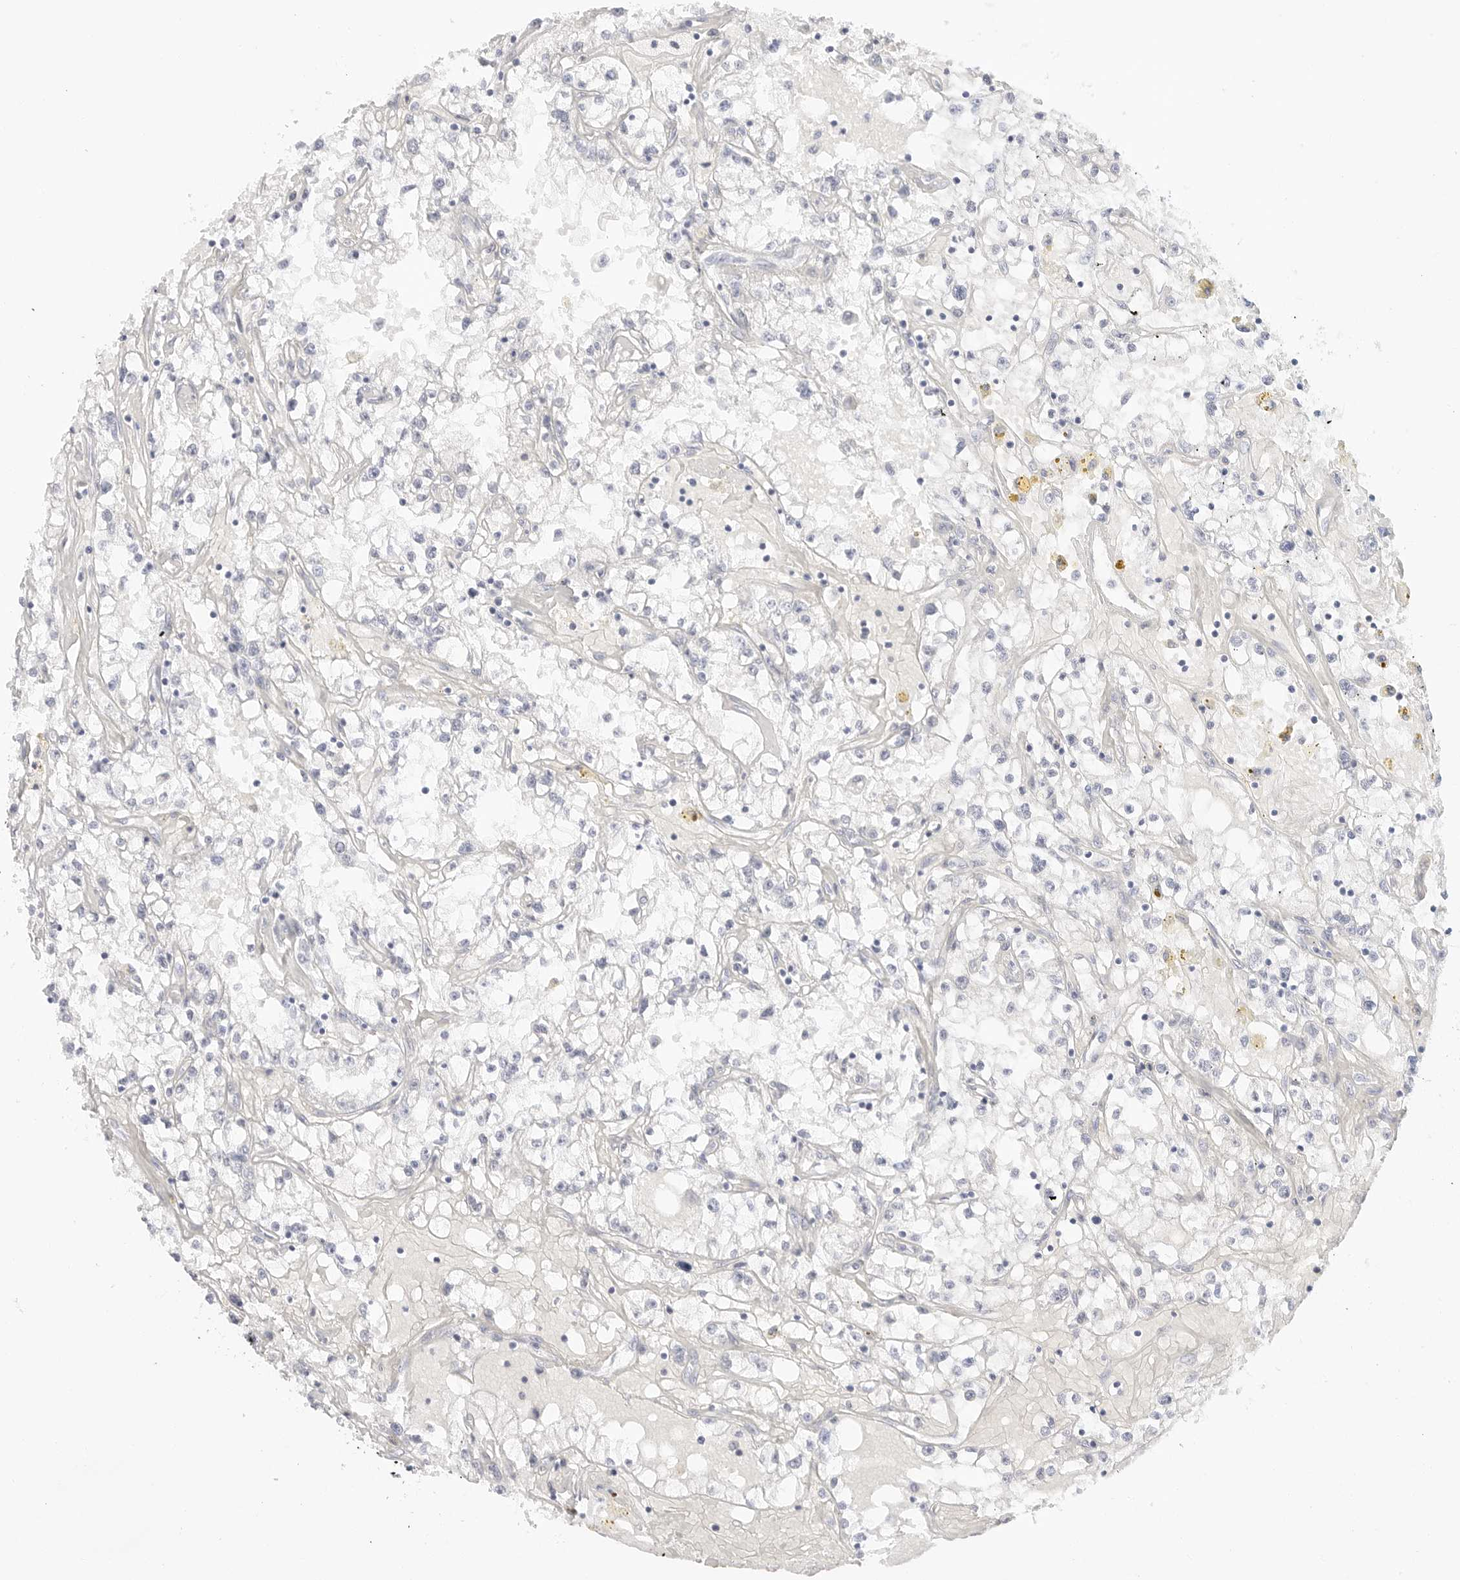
{"staining": {"intensity": "negative", "quantity": "none", "location": "none"}, "tissue": "renal cancer", "cell_type": "Tumor cells", "image_type": "cancer", "snomed": [{"axis": "morphology", "description": "Adenocarcinoma, NOS"}, {"axis": "topography", "description": "Kidney"}], "caption": "This is an IHC micrograph of human adenocarcinoma (renal). There is no expression in tumor cells.", "gene": "TFF2", "patient": {"sex": "male", "age": 56}}